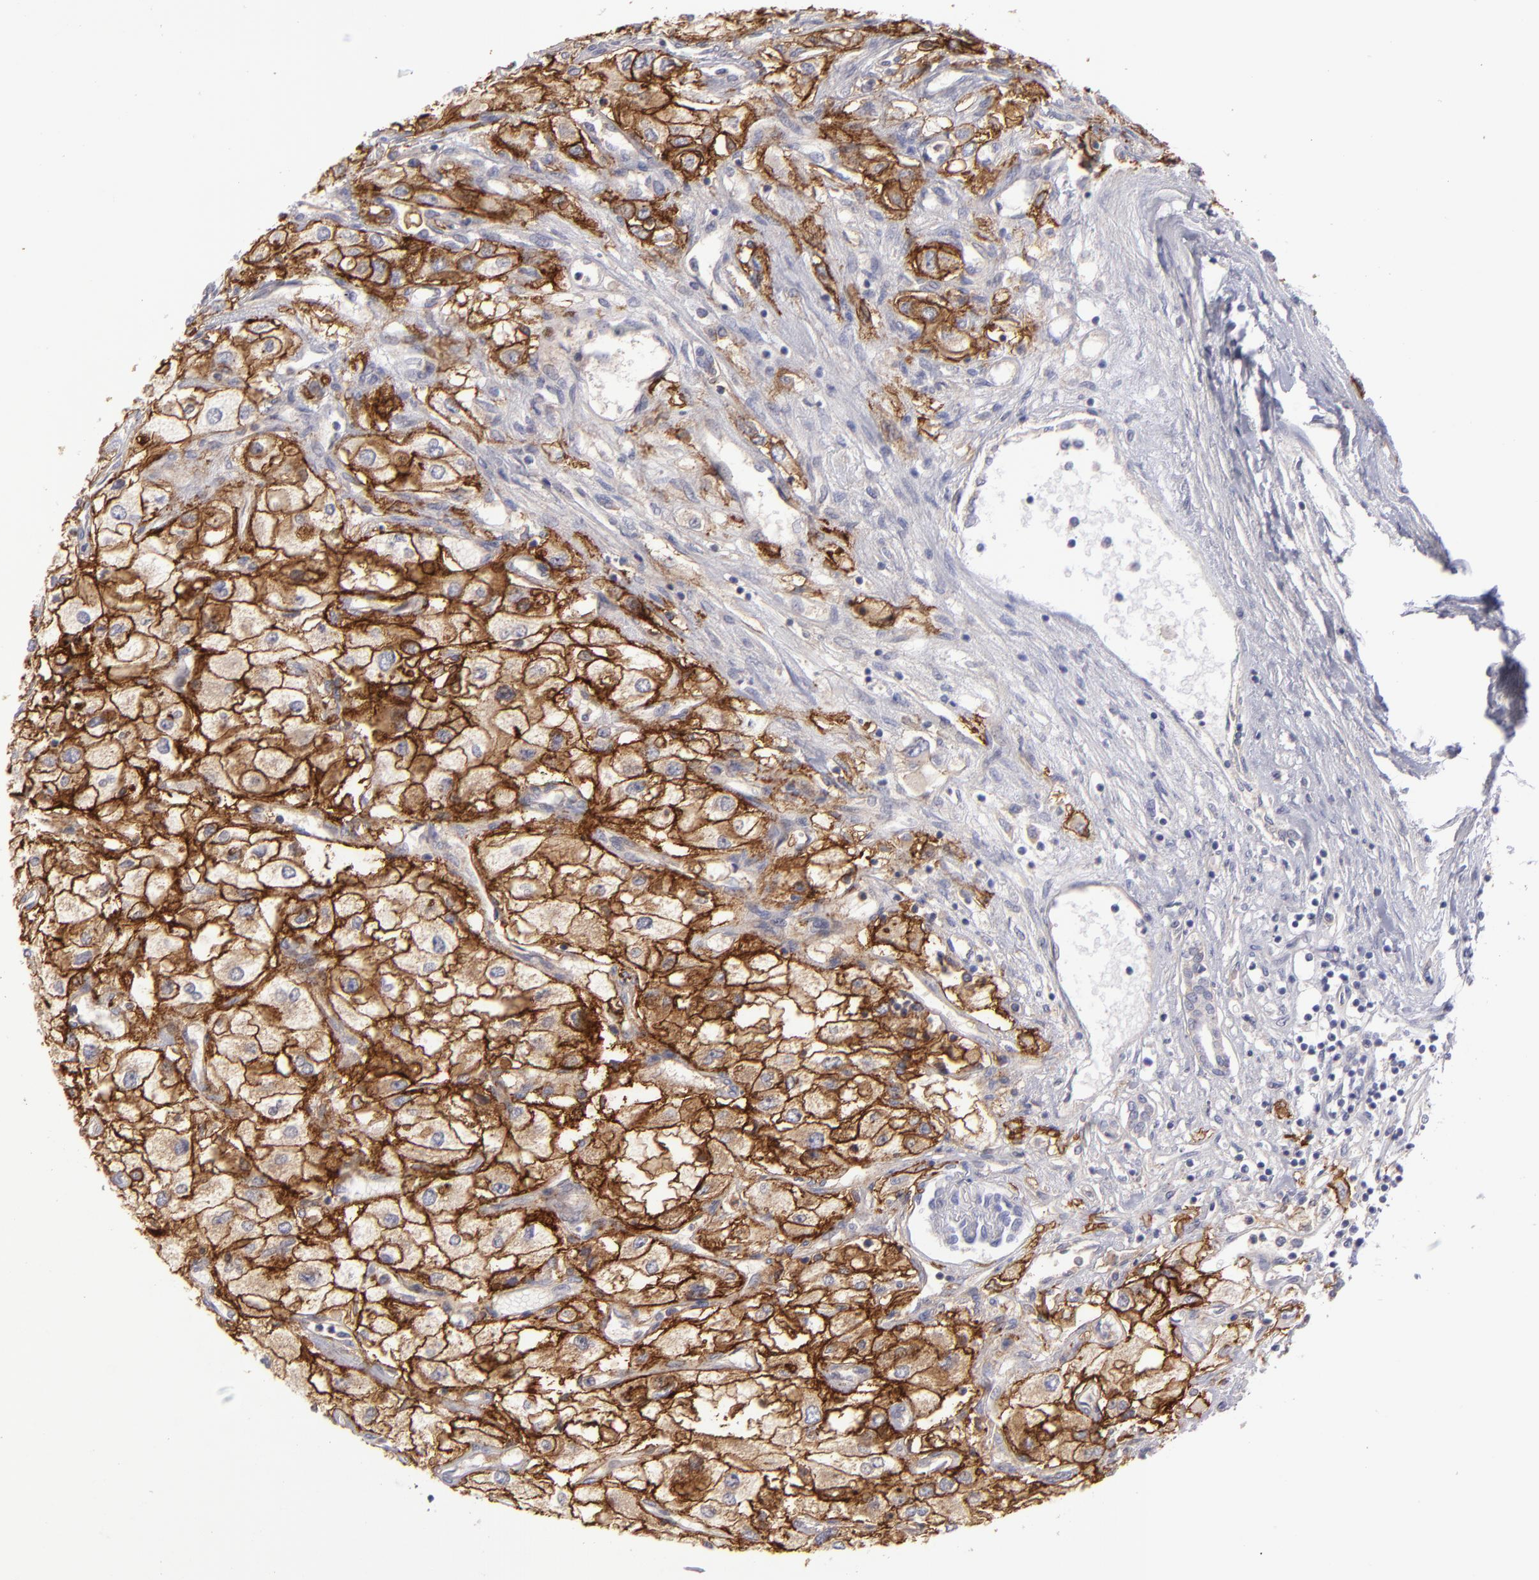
{"staining": {"intensity": "strong", "quantity": ">75%", "location": "cytoplasmic/membranous"}, "tissue": "renal cancer", "cell_type": "Tumor cells", "image_type": "cancer", "snomed": [{"axis": "morphology", "description": "Adenocarcinoma, NOS"}, {"axis": "topography", "description": "Kidney"}], "caption": "IHC (DAB) staining of human renal cancer (adenocarcinoma) exhibits strong cytoplasmic/membranous protein staining in about >75% of tumor cells.", "gene": "BSG", "patient": {"sex": "male", "age": 57}}